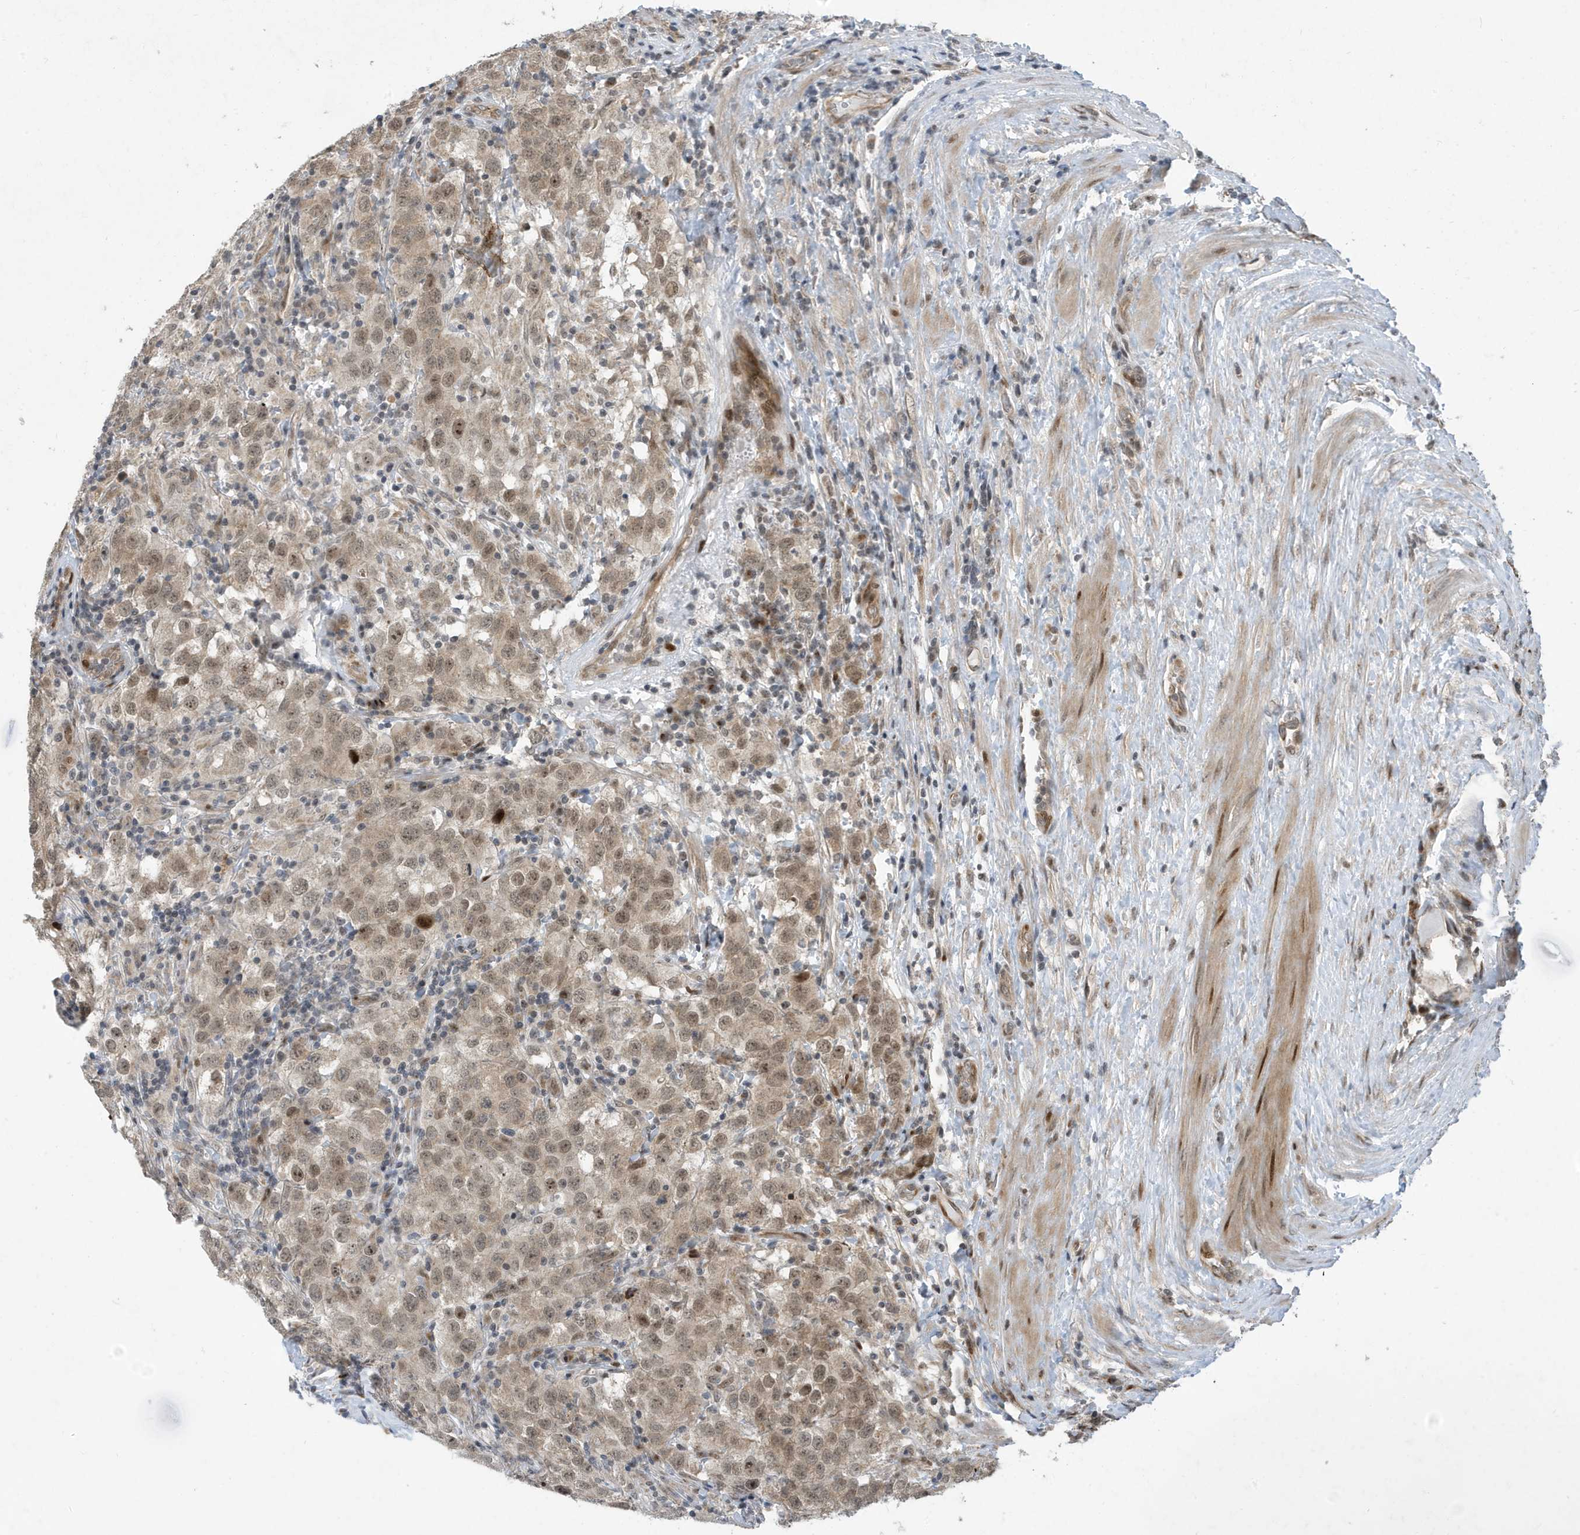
{"staining": {"intensity": "moderate", "quantity": "<25%", "location": "nuclear"}, "tissue": "testis cancer", "cell_type": "Tumor cells", "image_type": "cancer", "snomed": [{"axis": "morphology", "description": "Seminoma, NOS"}, {"axis": "morphology", "description": "Carcinoma, Embryonal, NOS"}, {"axis": "topography", "description": "Testis"}], "caption": "Immunohistochemistry micrograph of neoplastic tissue: testis cancer stained using immunohistochemistry reveals low levels of moderate protein expression localized specifically in the nuclear of tumor cells, appearing as a nuclear brown color.", "gene": "FAM9B", "patient": {"sex": "male", "age": 43}}